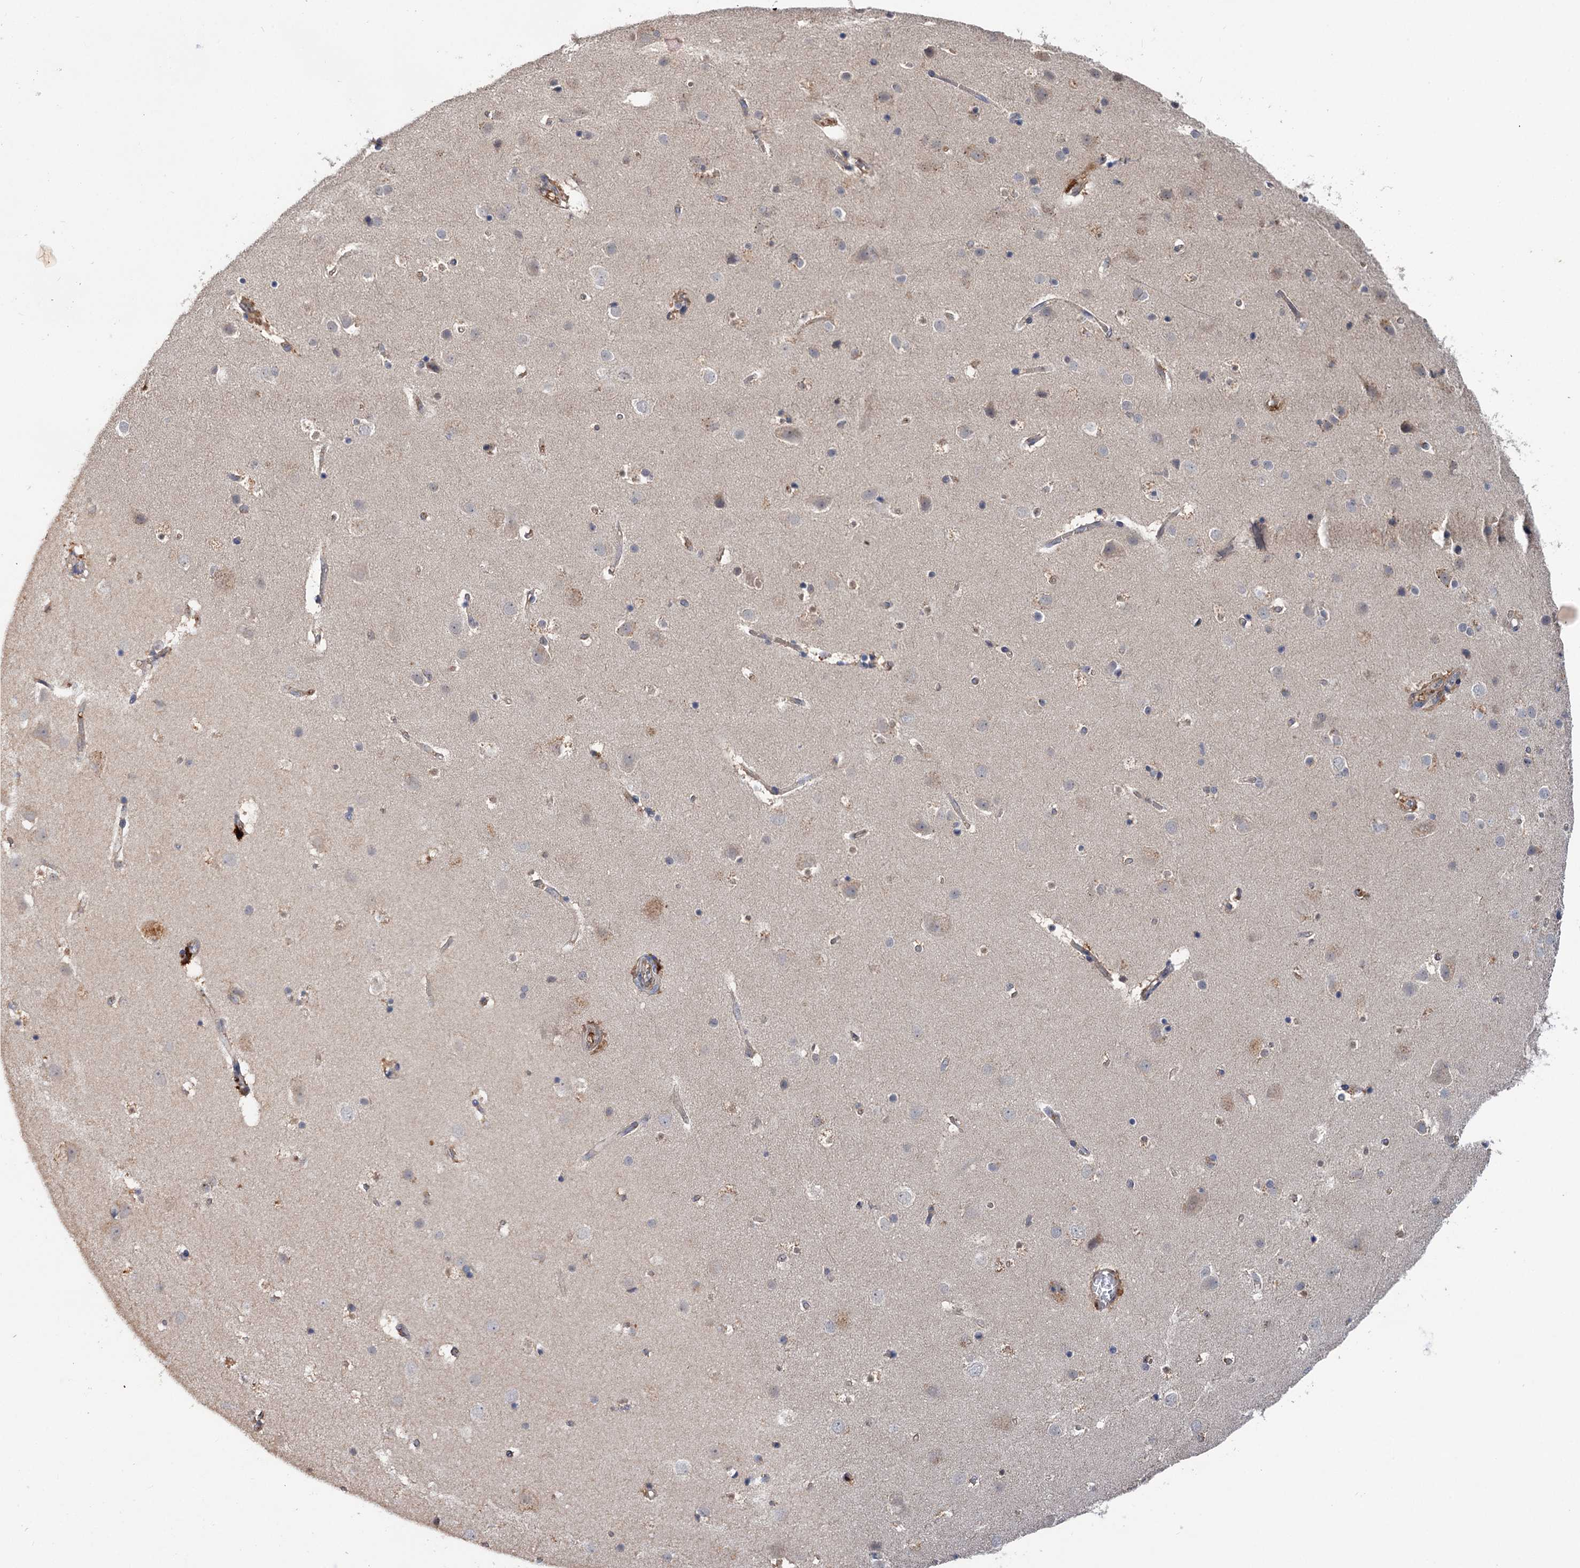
{"staining": {"intensity": "weak", "quantity": ">75%", "location": "cytoplasmic/membranous"}, "tissue": "cerebral cortex", "cell_type": "Endothelial cells", "image_type": "normal", "snomed": [{"axis": "morphology", "description": "Normal tissue, NOS"}, {"axis": "topography", "description": "Cerebral cortex"}], "caption": "Endothelial cells show weak cytoplasmic/membranous staining in approximately >75% of cells in benign cerebral cortex.", "gene": "NUDCD2", "patient": {"sex": "male", "age": 54}}